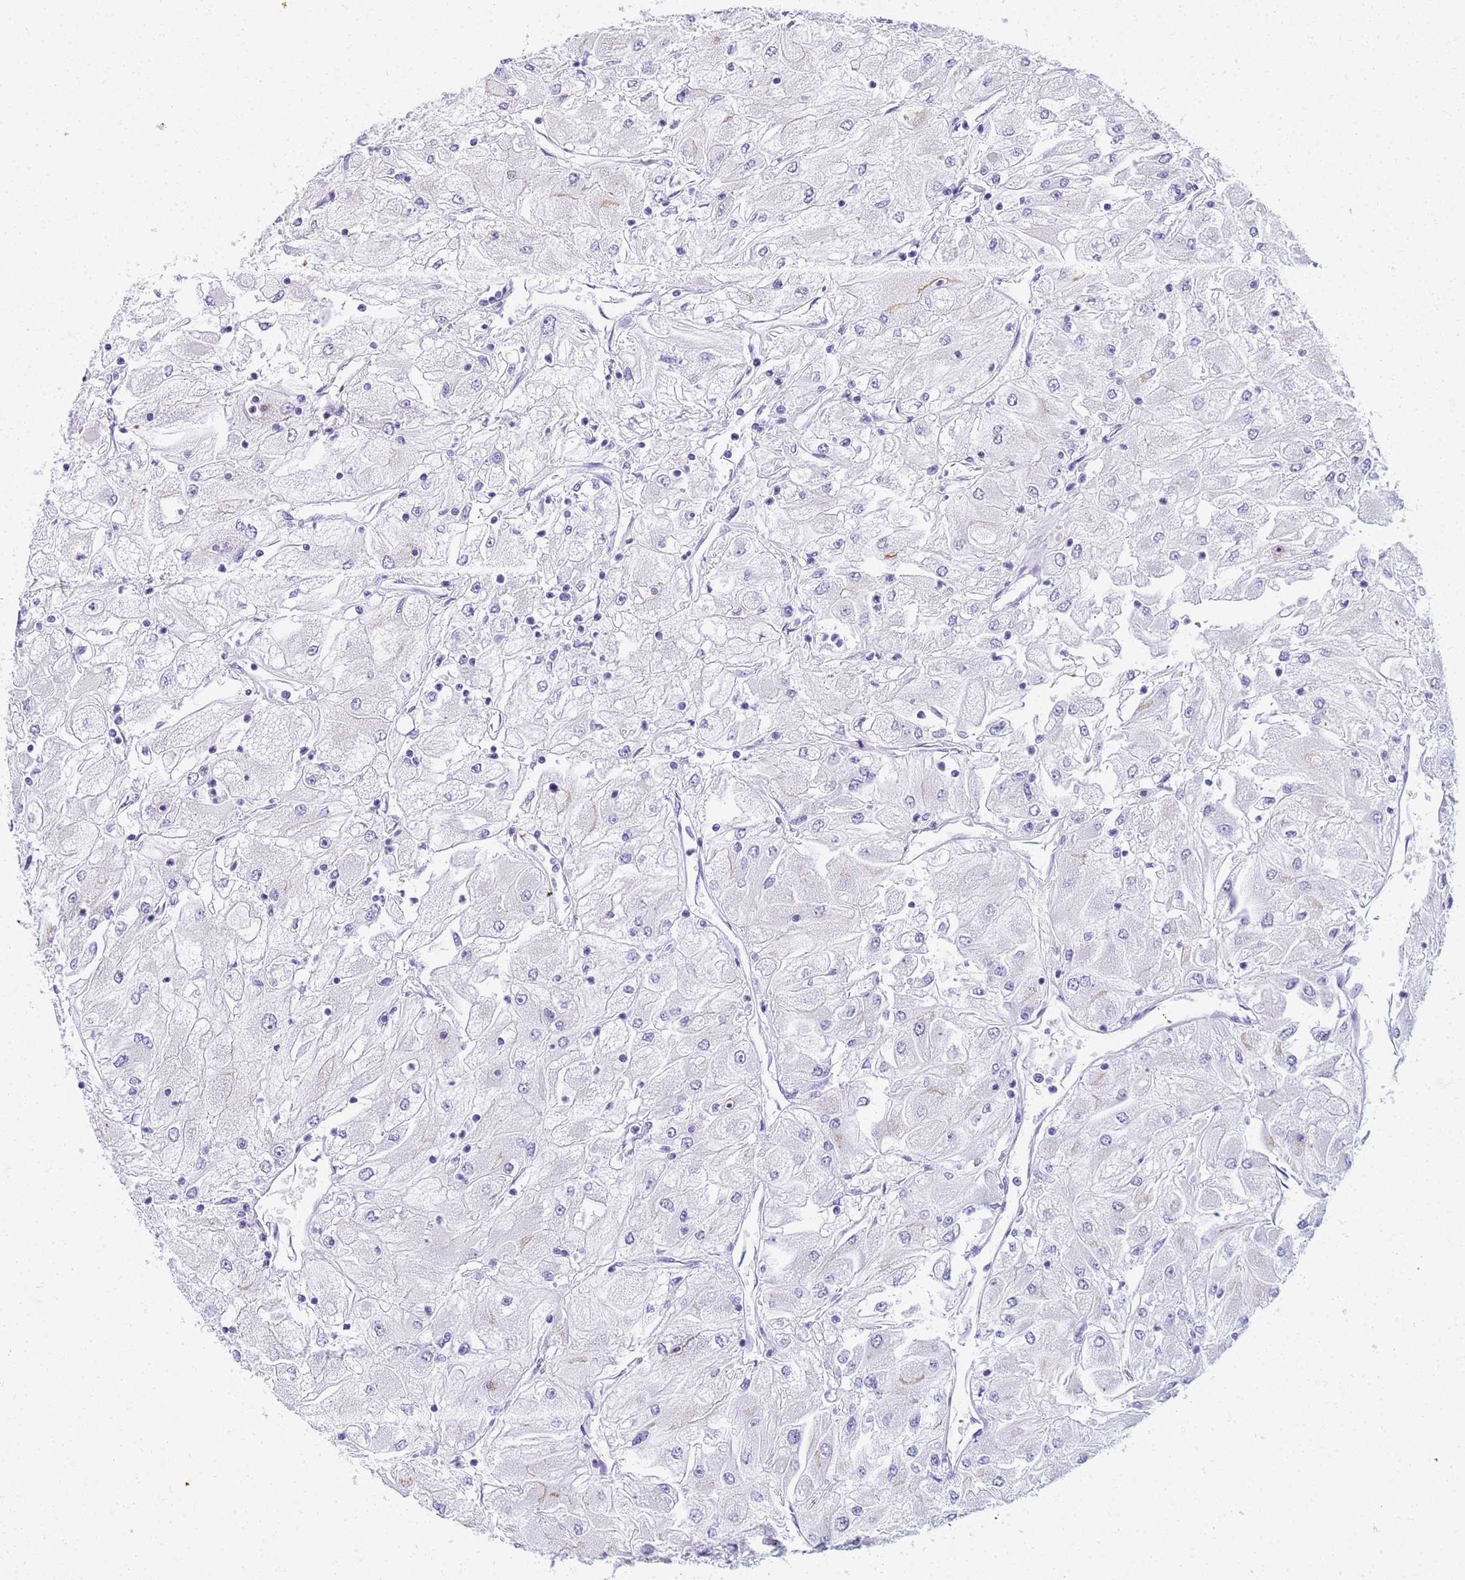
{"staining": {"intensity": "negative", "quantity": "none", "location": "none"}, "tissue": "renal cancer", "cell_type": "Tumor cells", "image_type": "cancer", "snomed": [{"axis": "morphology", "description": "Adenocarcinoma, NOS"}, {"axis": "topography", "description": "Kidney"}], "caption": "Tumor cells show no significant positivity in adenocarcinoma (renal). (Stains: DAB immunohistochemistry with hematoxylin counter stain, Microscopy: brightfield microscopy at high magnification).", "gene": "SLC7A9", "patient": {"sex": "male", "age": 80}}